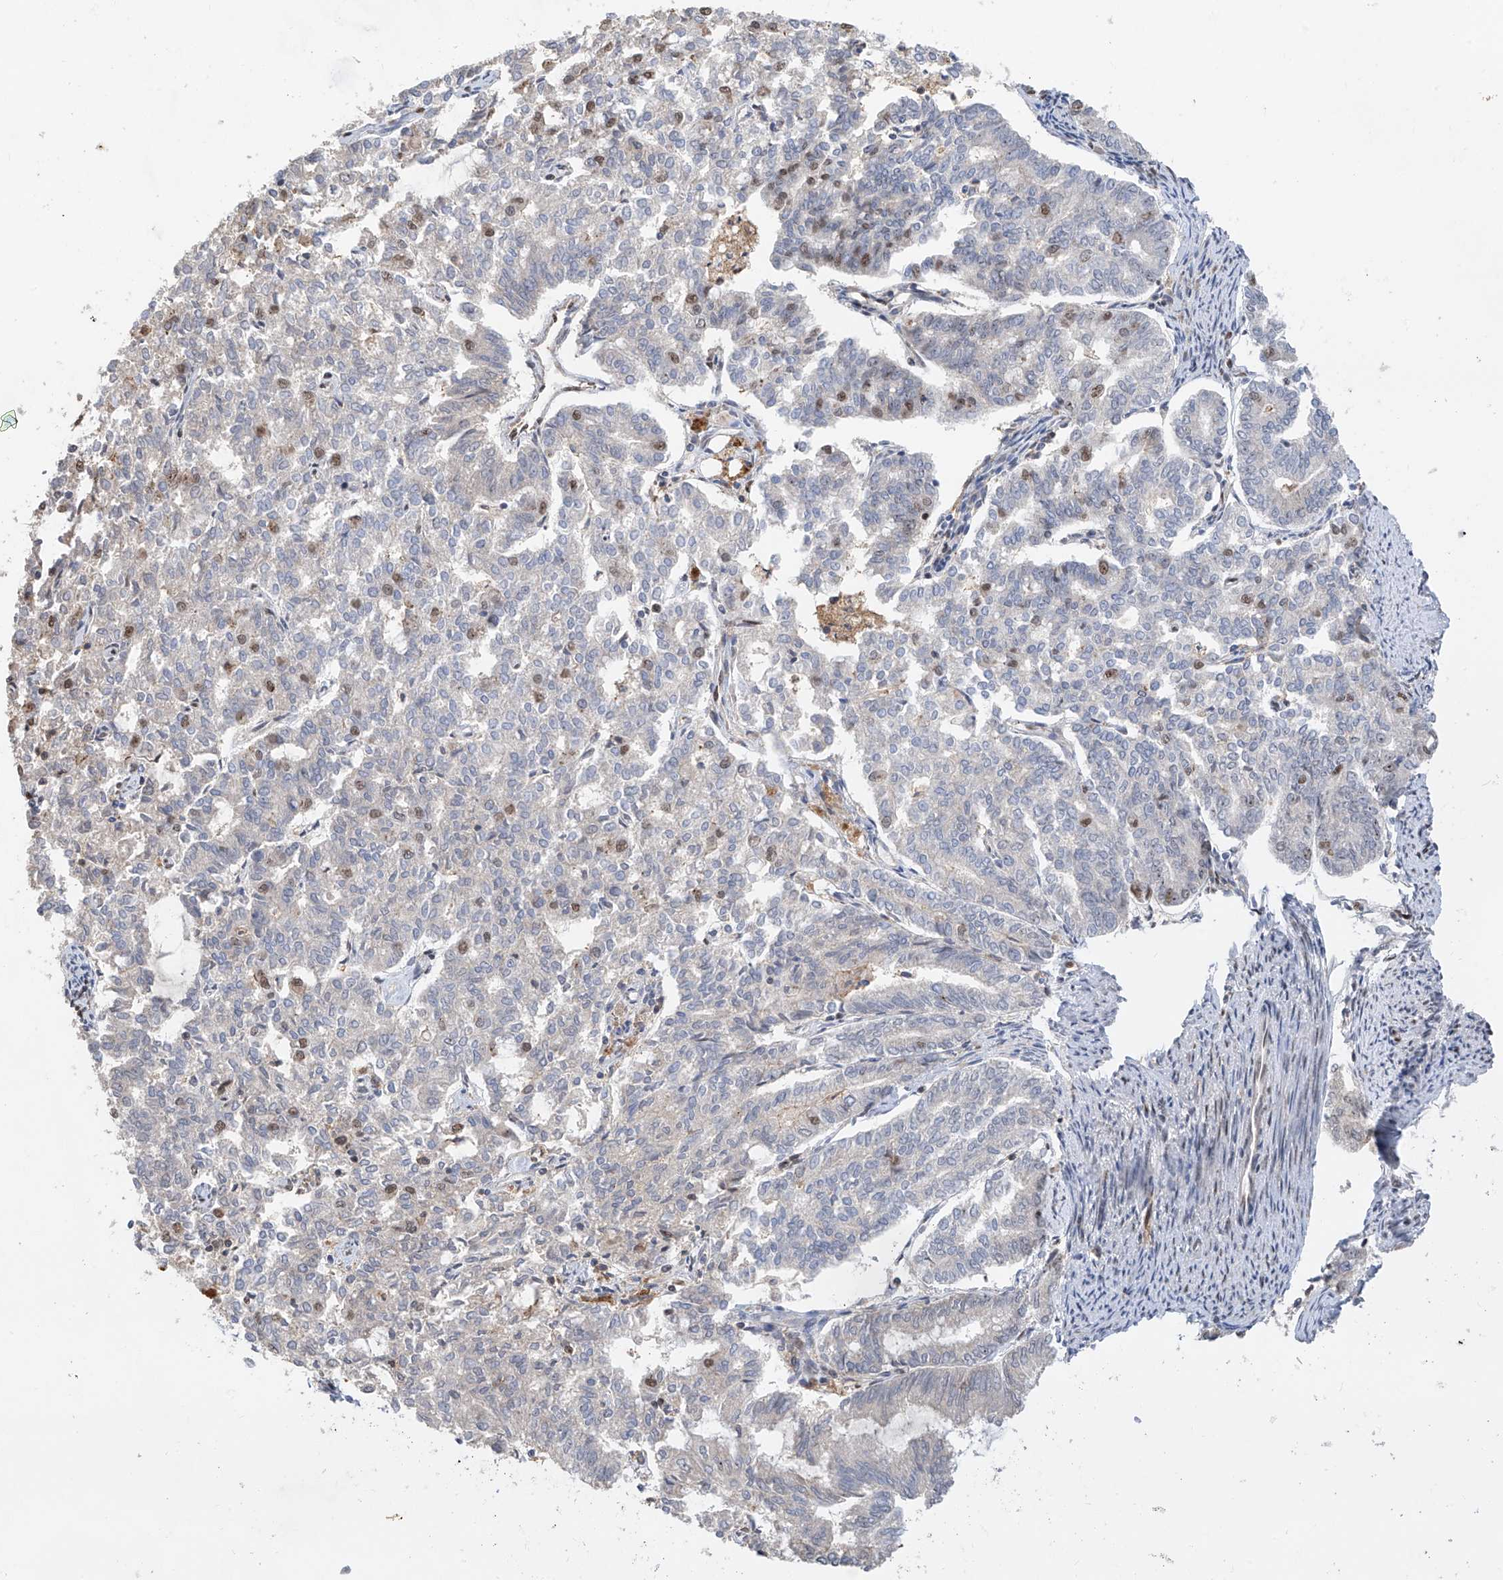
{"staining": {"intensity": "negative", "quantity": "none", "location": "none"}, "tissue": "endometrial cancer", "cell_type": "Tumor cells", "image_type": "cancer", "snomed": [{"axis": "morphology", "description": "Adenocarcinoma, NOS"}, {"axis": "topography", "description": "Endometrium"}], "caption": "This is an IHC photomicrograph of human endometrial adenocarcinoma. There is no expression in tumor cells.", "gene": "C1orf131", "patient": {"sex": "female", "age": 79}}